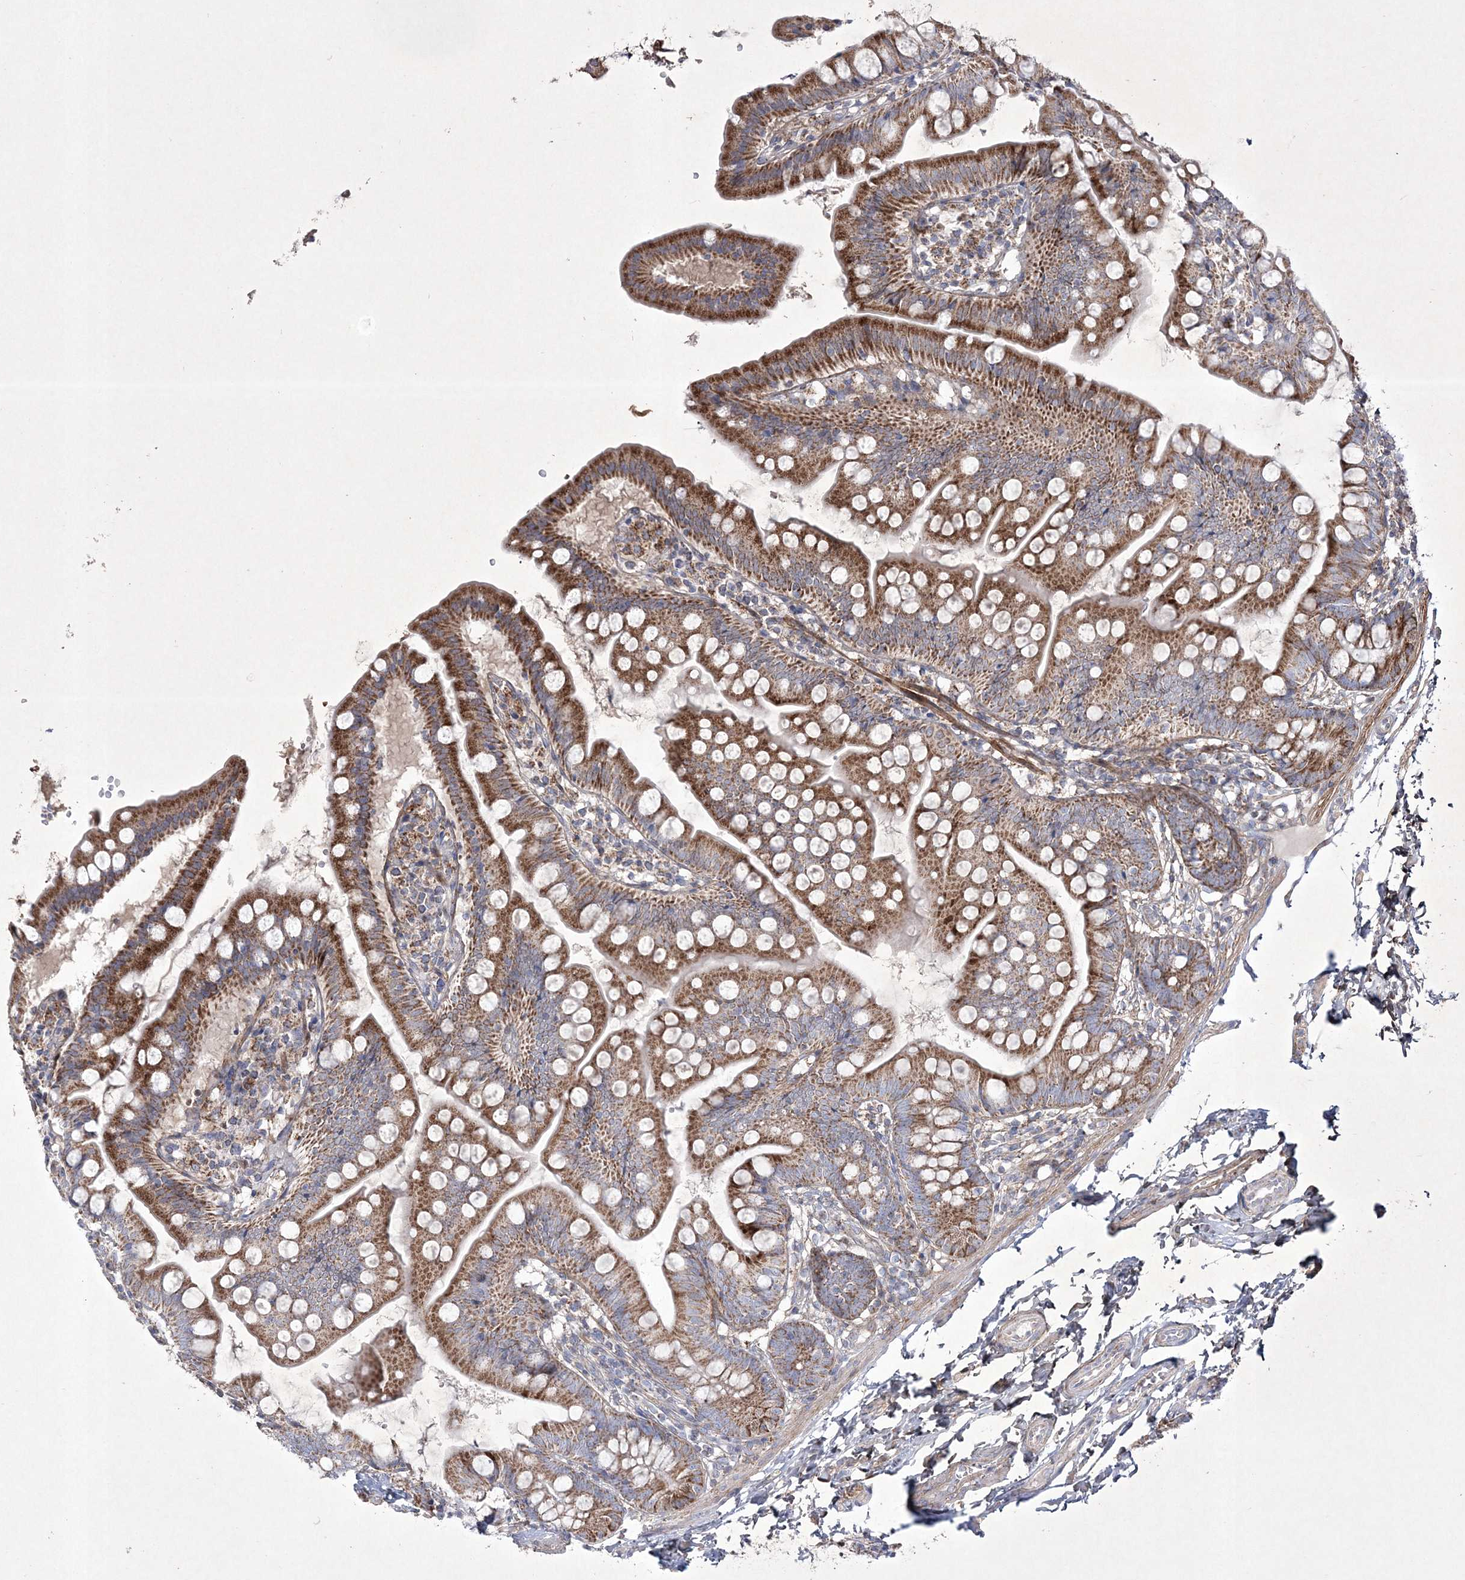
{"staining": {"intensity": "strong", "quantity": ">75%", "location": "cytoplasmic/membranous"}, "tissue": "small intestine", "cell_type": "Glandular cells", "image_type": "normal", "snomed": [{"axis": "morphology", "description": "Normal tissue, NOS"}, {"axis": "topography", "description": "Small intestine"}], "caption": "Protein analysis of unremarkable small intestine demonstrates strong cytoplasmic/membranous expression in about >75% of glandular cells. (Stains: DAB in brown, nuclei in blue, Microscopy: brightfield microscopy at high magnification).", "gene": "RICTOR", "patient": {"sex": "male", "age": 7}}